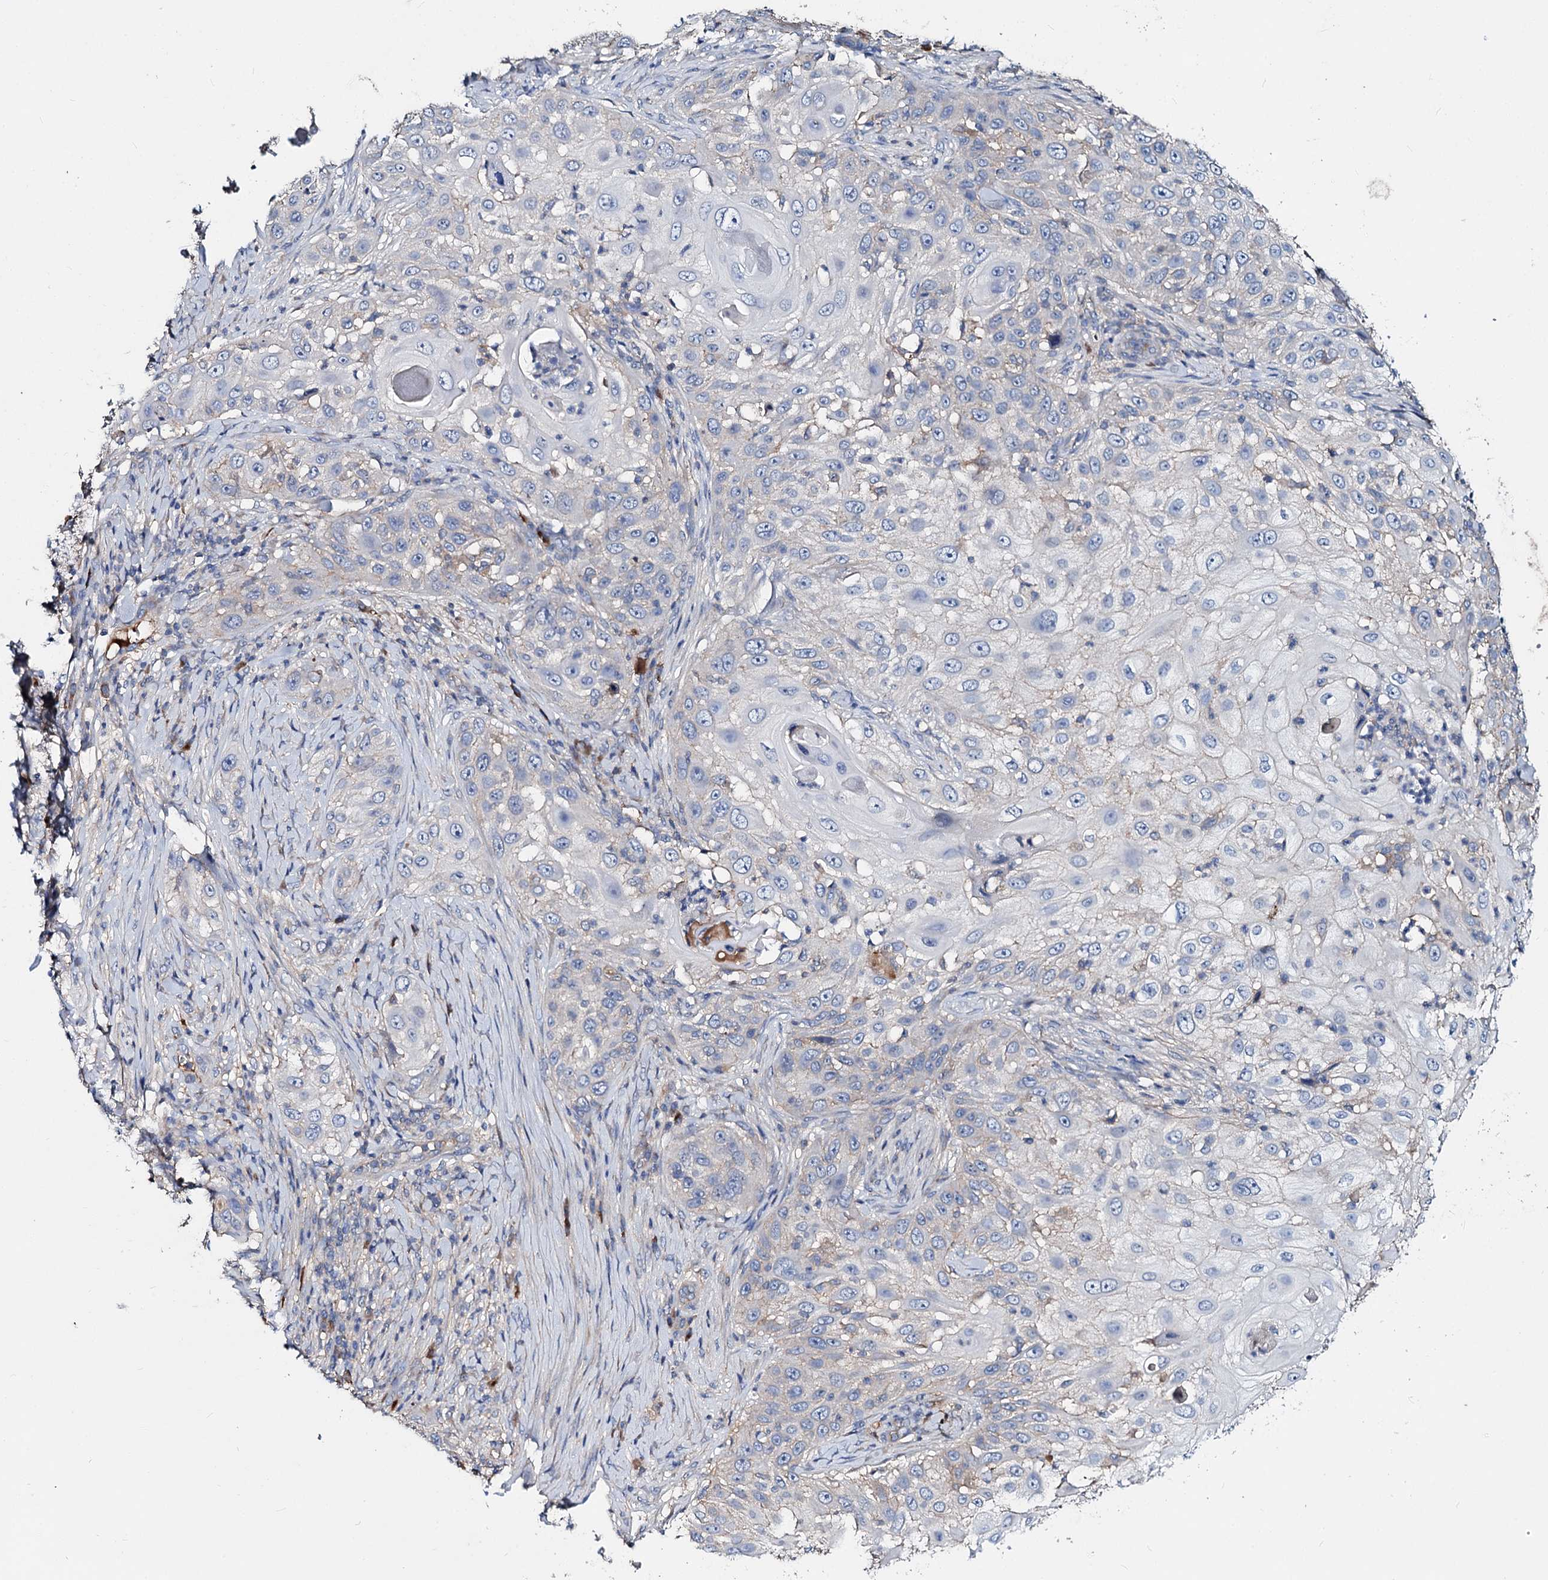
{"staining": {"intensity": "negative", "quantity": "none", "location": "none"}, "tissue": "skin cancer", "cell_type": "Tumor cells", "image_type": "cancer", "snomed": [{"axis": "morphology", "description": "Squamous cell carcinoma, NOS"}, {"axis": "topography", "description": "Skin"}], "caption": "High magnification brightfield microscopy of skin cancer (squamous cell carcinoma) stained with DAB (brown) and counterstained with hematoxylin (blue): tumor cells show no significant expression.", "gene": "ACY3", "patient": {"sex": "female", "age": 44}}